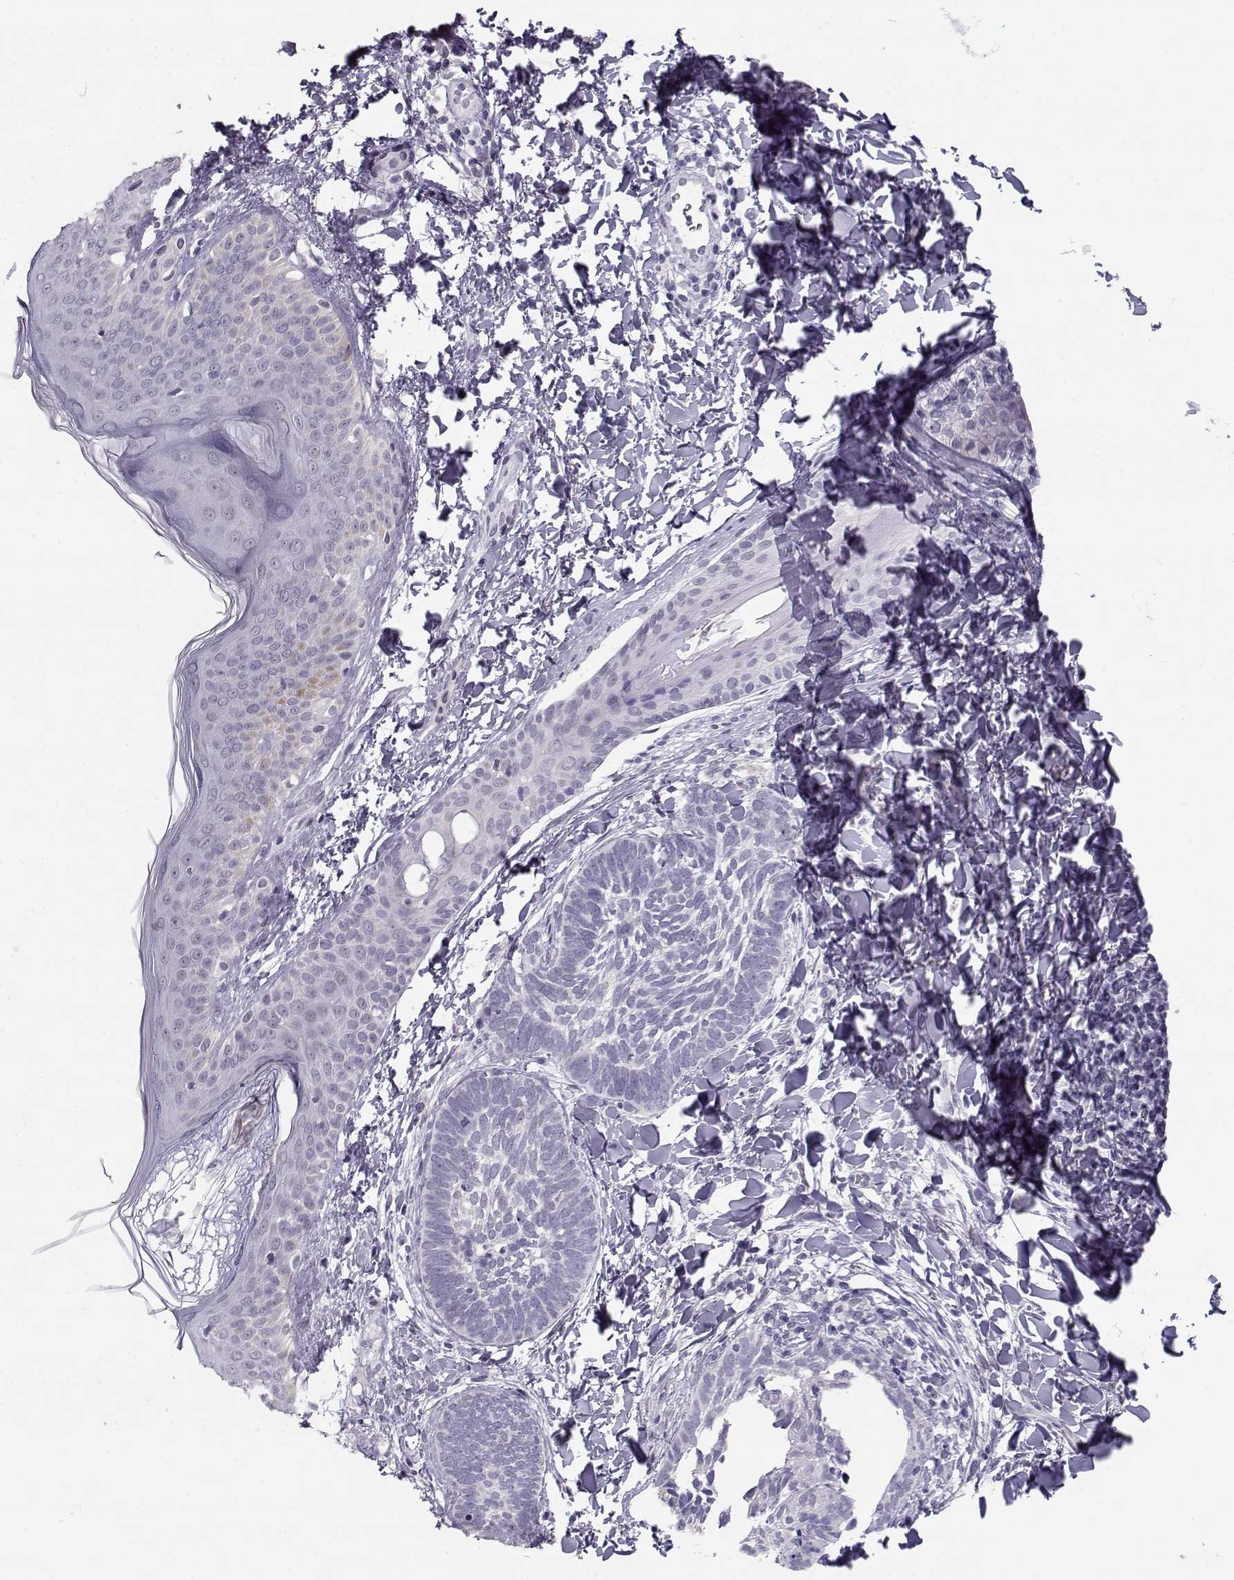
{"staining": {"intensity": "negative", "quantity": "none", "location": "none"}, "tissue": "skin cancer", "cell_type": "Tumor cells", "image_type": "cancer", "snomed": [{"axis": "morphology", "description": "Normal tissue, NOS"}, {"axis": "morphology", "description": "Basal cell carcinoma"}, {"axis": "topography", "description": "Skin"}], "caption": "Tumor cells are negative for brown protein staining in skin cancer (basal cell carcinoma).", "gene": "C16orf86", "patient": {"sex": "male", "age": 46}}